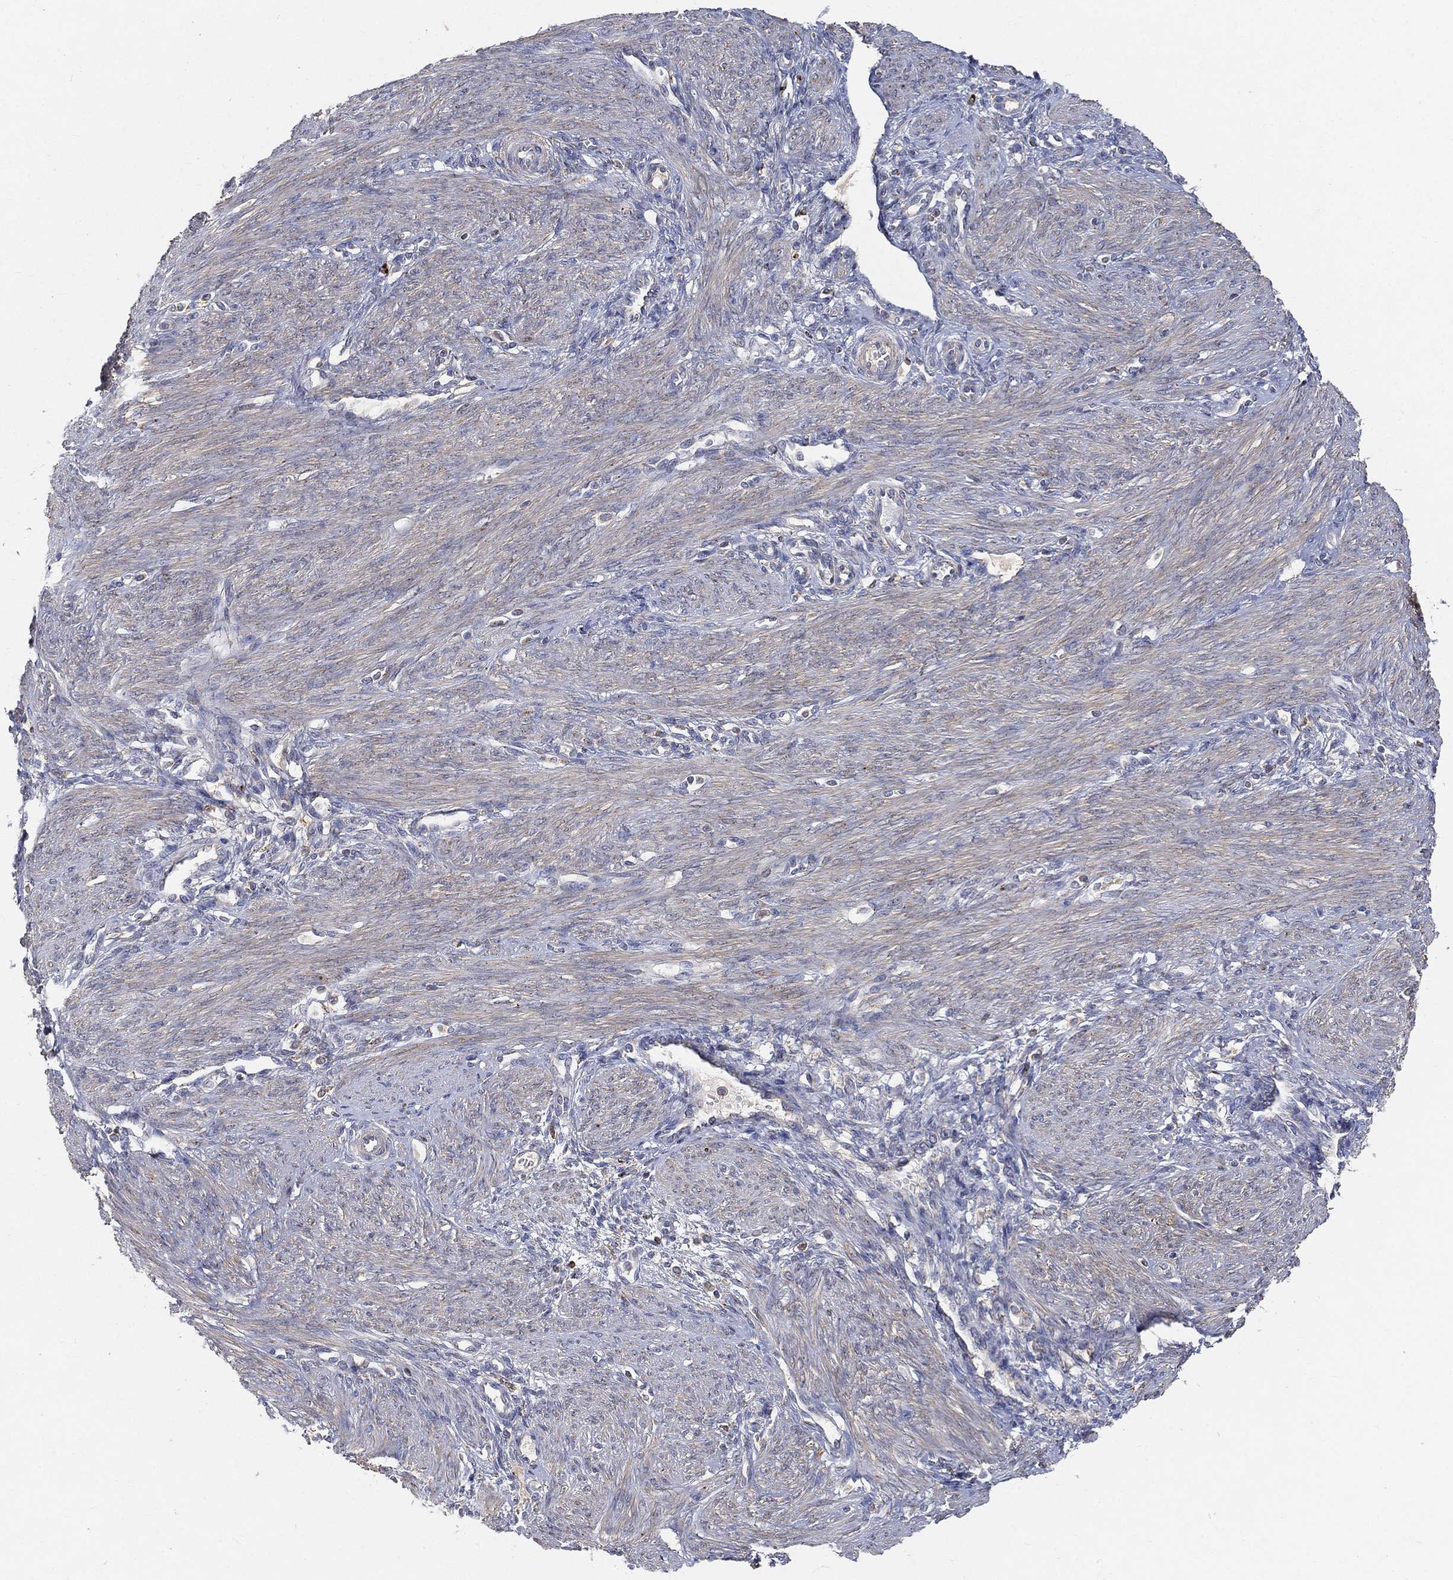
{"staining": {"intensity": "negative", "quantity": "none", "location": "none"}, "tissue": "endometrium", "cell_type": "Cells in endometrial stroma", "image_type": "normal", "snomed": [{"axis": "morphology", "description": "Normal tissue, NOS"}, {"axis": "topography", "description": "Endometrium"}], "caption": "Image shows no significant protein expression in cells in endometrial stroma of normal endometrium.", "gene": "CTSL", "patient": {"sex": "female", "age": 39}}